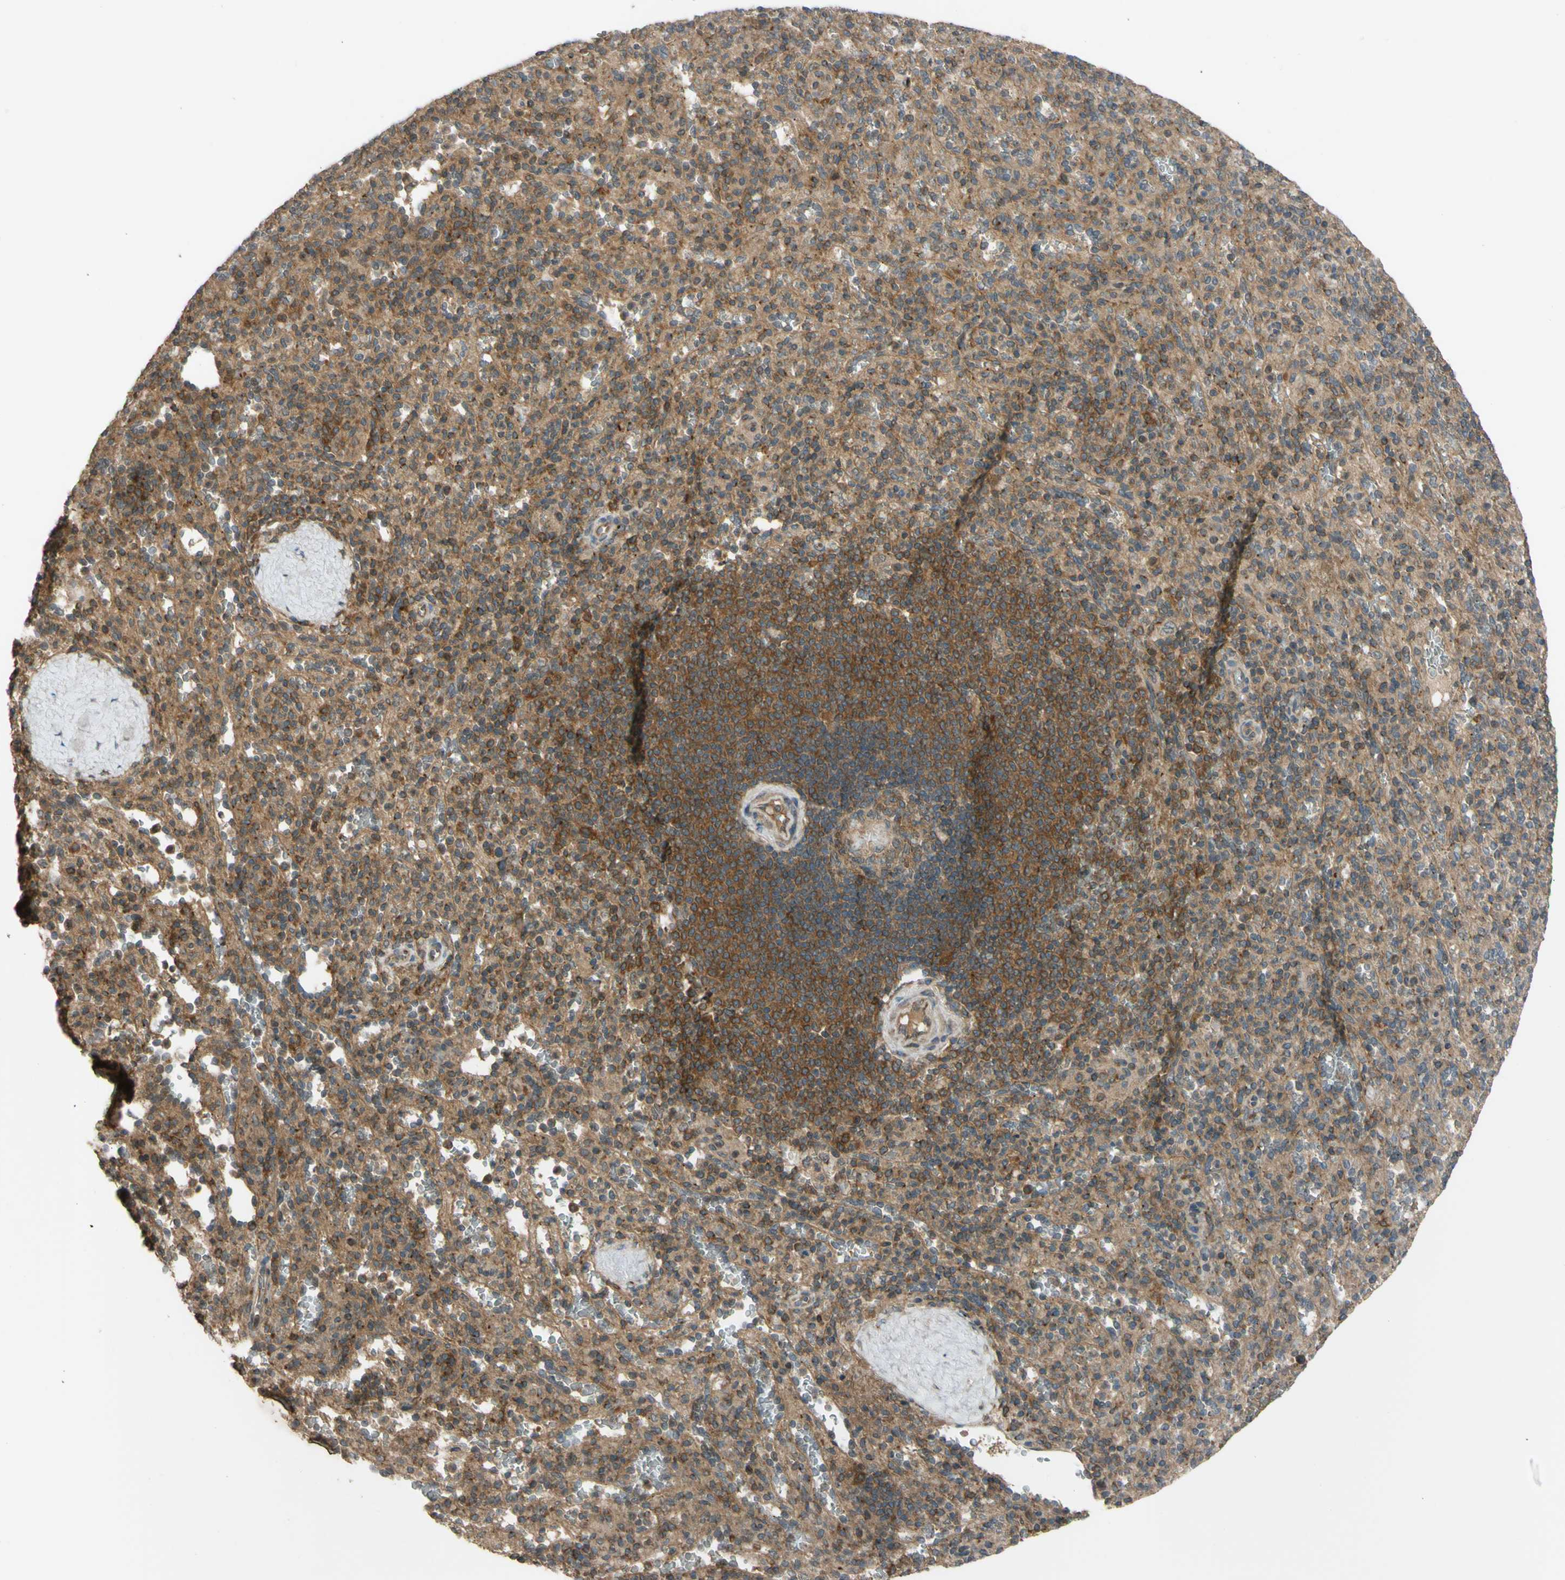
{"staining": {"intensity": "moderate", "quantity": "25%-75%", "location": "cytoplasmic/membranous"}, "tissue": "spleen", "cell_type": "Cells in red pulp", "image_type": "normal", "snomed": [{"axis": "morphology", "description": "Normal tissue, NOS"}, {"axis": "topography", "description": "Spleen"}], "caption": "Spleen stained with IHC exhibits moderate cytoplasmic/membranous positivity in about 25%-75% of cells in red pulp.", "gene": "FLII", "patient": {"sex": "male", "age": 36}}